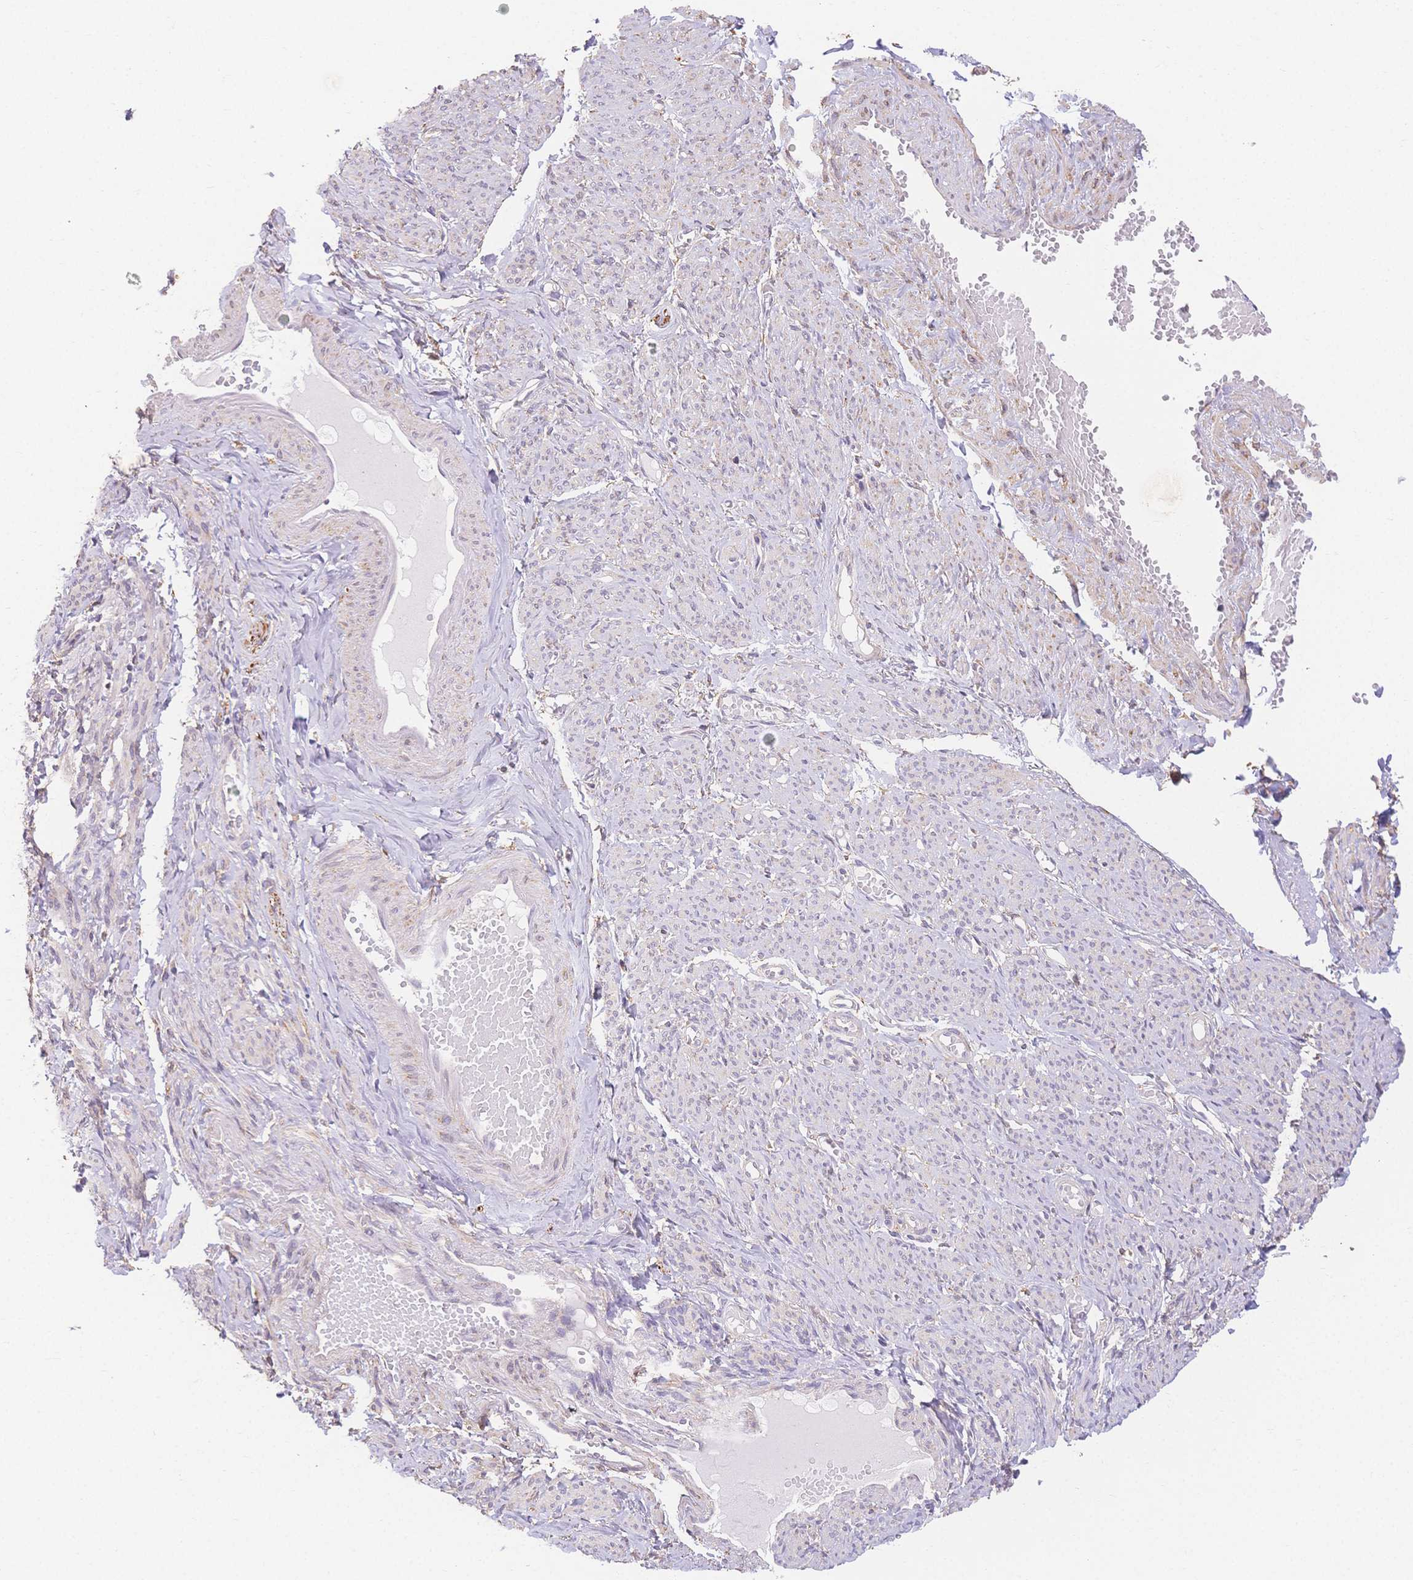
{"staining": {"intensity": "moderate", "quantity": "<25%", "location": "cytoplasmic/membranous"}, "tissue": "smooth muscle", "cell_type": "Smooth muscle cells", "image_type": "normal", "snomed": [{"axis": "morphology", "description": "Normal tissue, NOS"}, {"axis": "topography", "description": "Smooth muscle"}], "caption": "Normal smooth muscle shows moderate cytoplasmic/membranous staining in approximately <25% of smooth muscle cells.", "gene": "HS3ST5", "patient": {"sex": "female", "age": 65}}